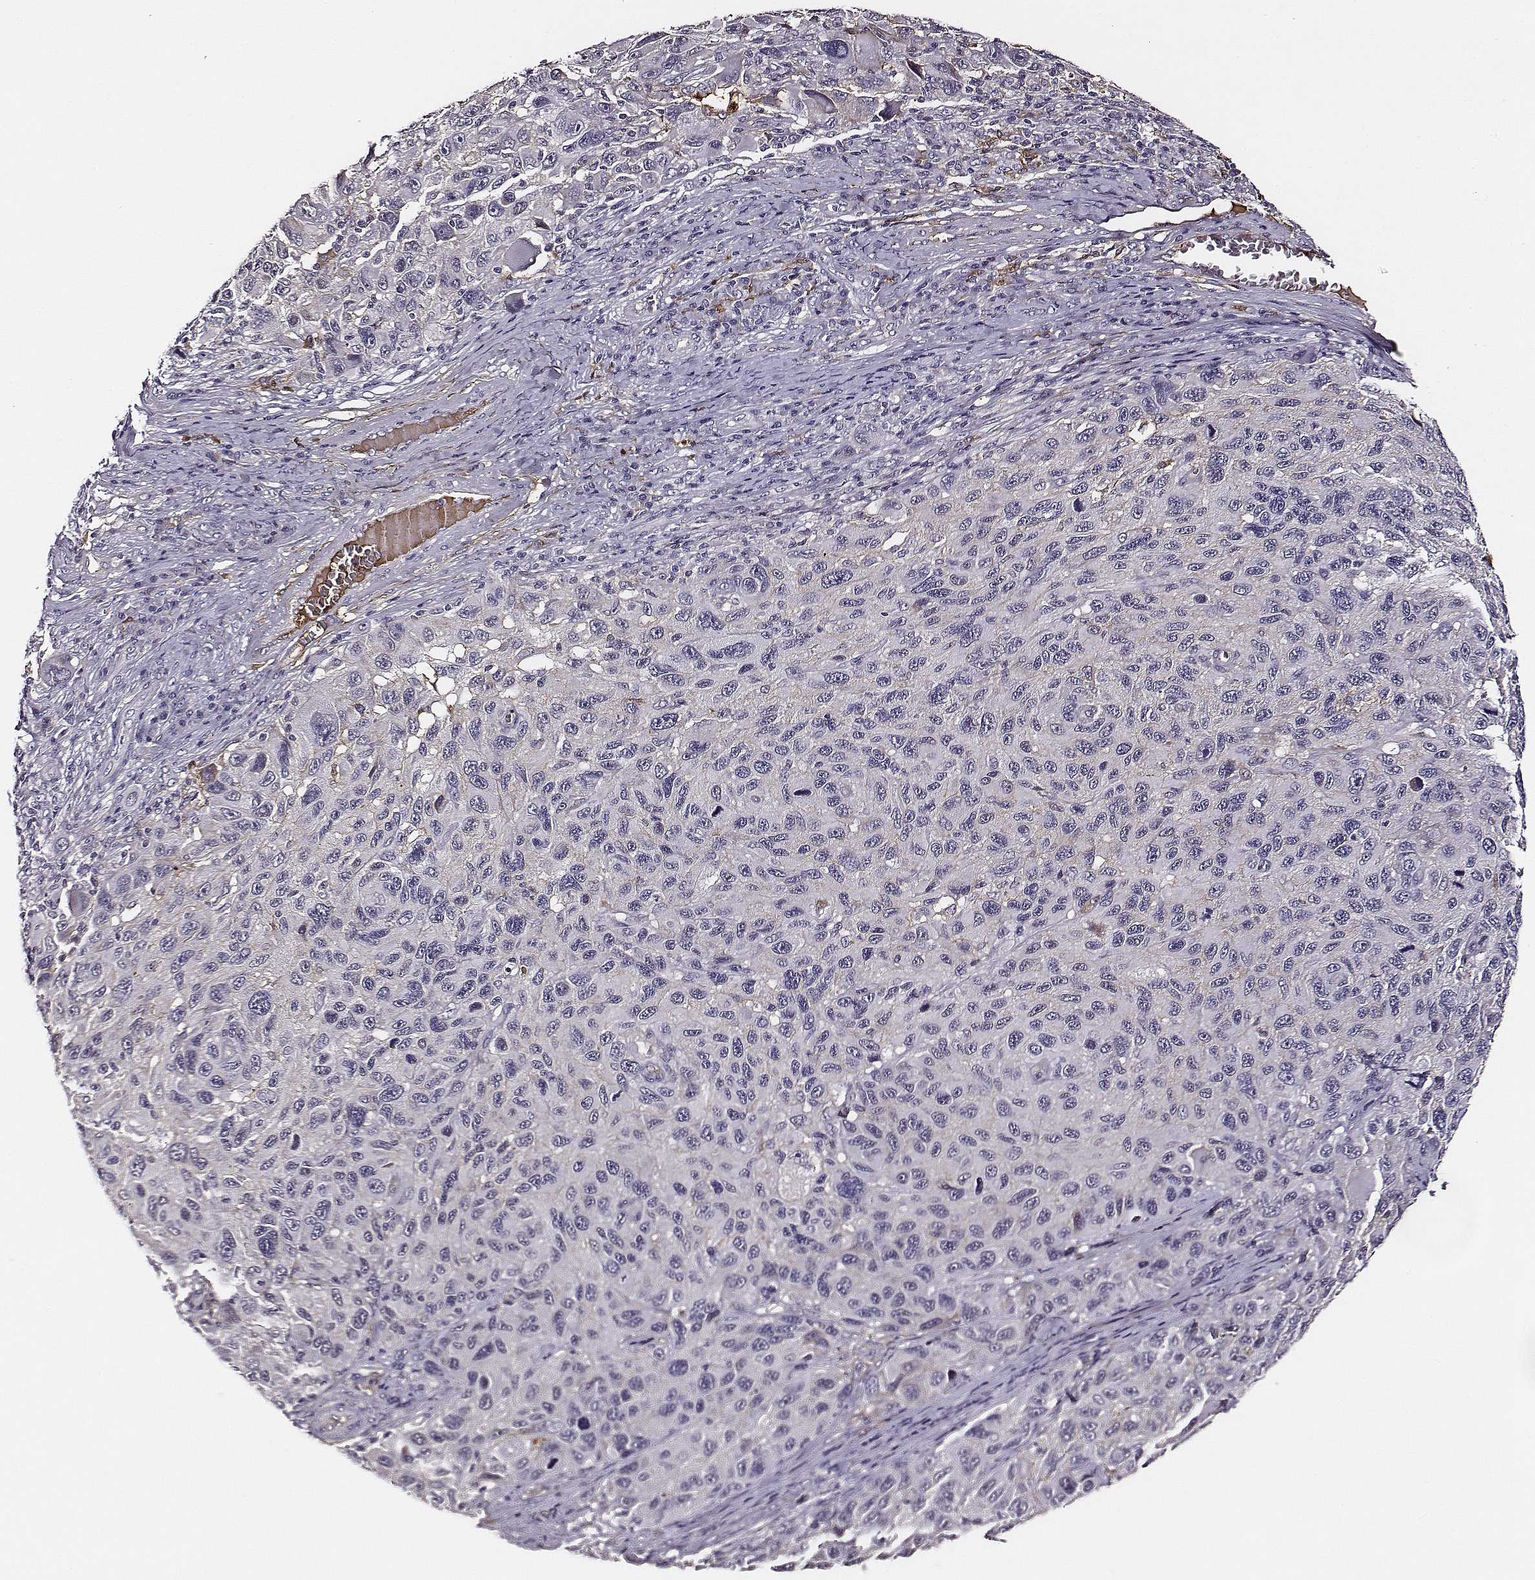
{"staining": {"intensity": "negative", "quantity": "none", "location": "none"}, "tissue": "melanoma", "cell_type": "Tumor cells", "image_type": "cancer", "snomed": [{"axis": "morphology", "description": "Malignant melanoma, NOS"}, {"axis": "topography", "description": "Skin"}], "caption": "Tumor cells show no significant expression in malignant melanoma. (DAB (3,3'-diaminobenzidine) immunohistochemistry visualized using brightfield microscopy, high magnification).", "gene": "TF", "patient": {"sex": "male", "age": 53}}